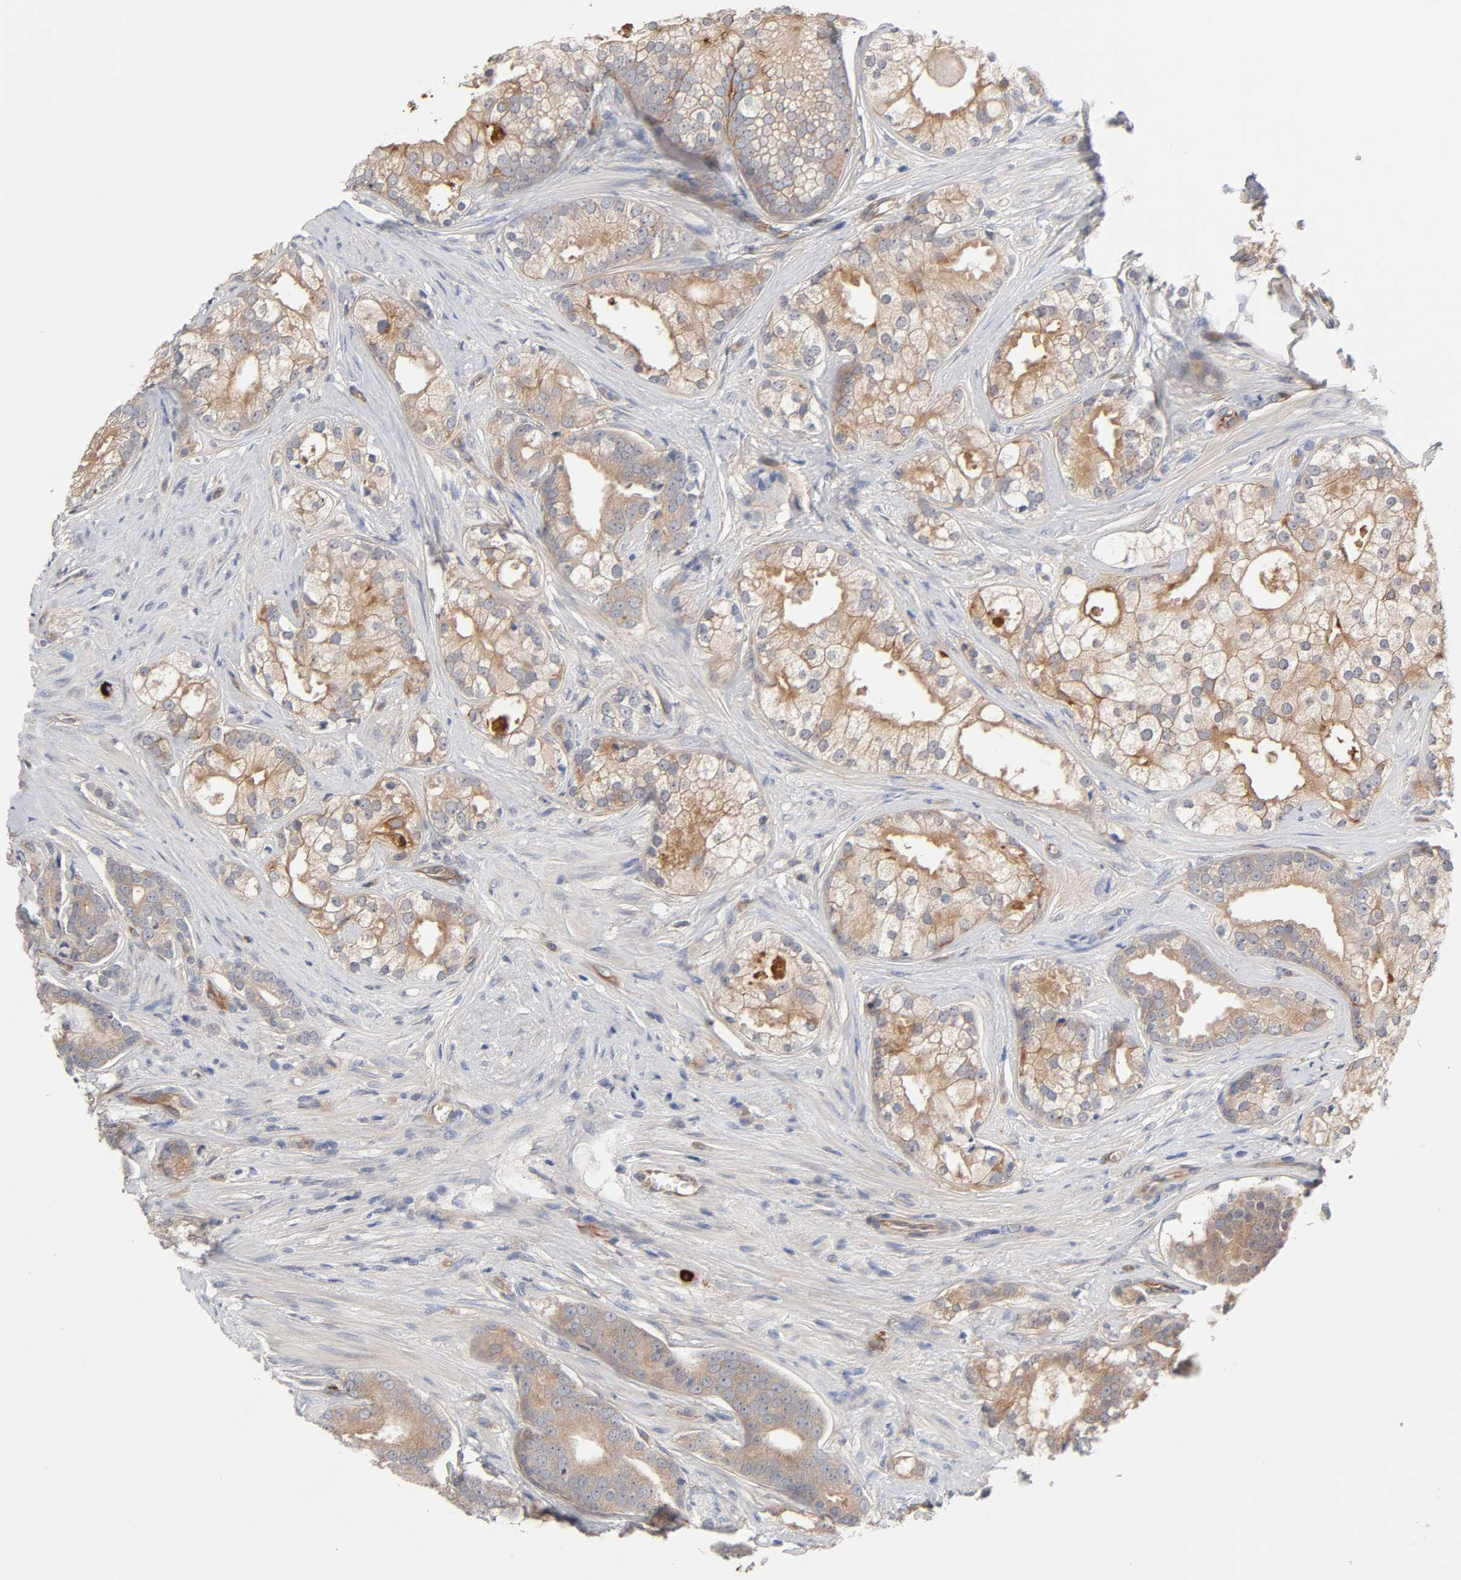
{"staining": {"intensity": "moderate", "quantity": "25%-75%", "location": "cytoplasmic/membranous"}, "tissue": "prostate cancer", "cell_type": "Tumor cells", "image_type": "cancer", "snomed": [{"axis": "morphology", "description": "Adenocarcinoma, Low grade"}, {"axis": "topography", "description": "Prostate"}], "caption": "Prostate cancer stained with a brown dye demonstrates moderate cytoplasmic/membranous positive staining in about 25%-75% of tumor cells.", "gene": "RAB13", "patient": {"sex": "male", "age": 58}}